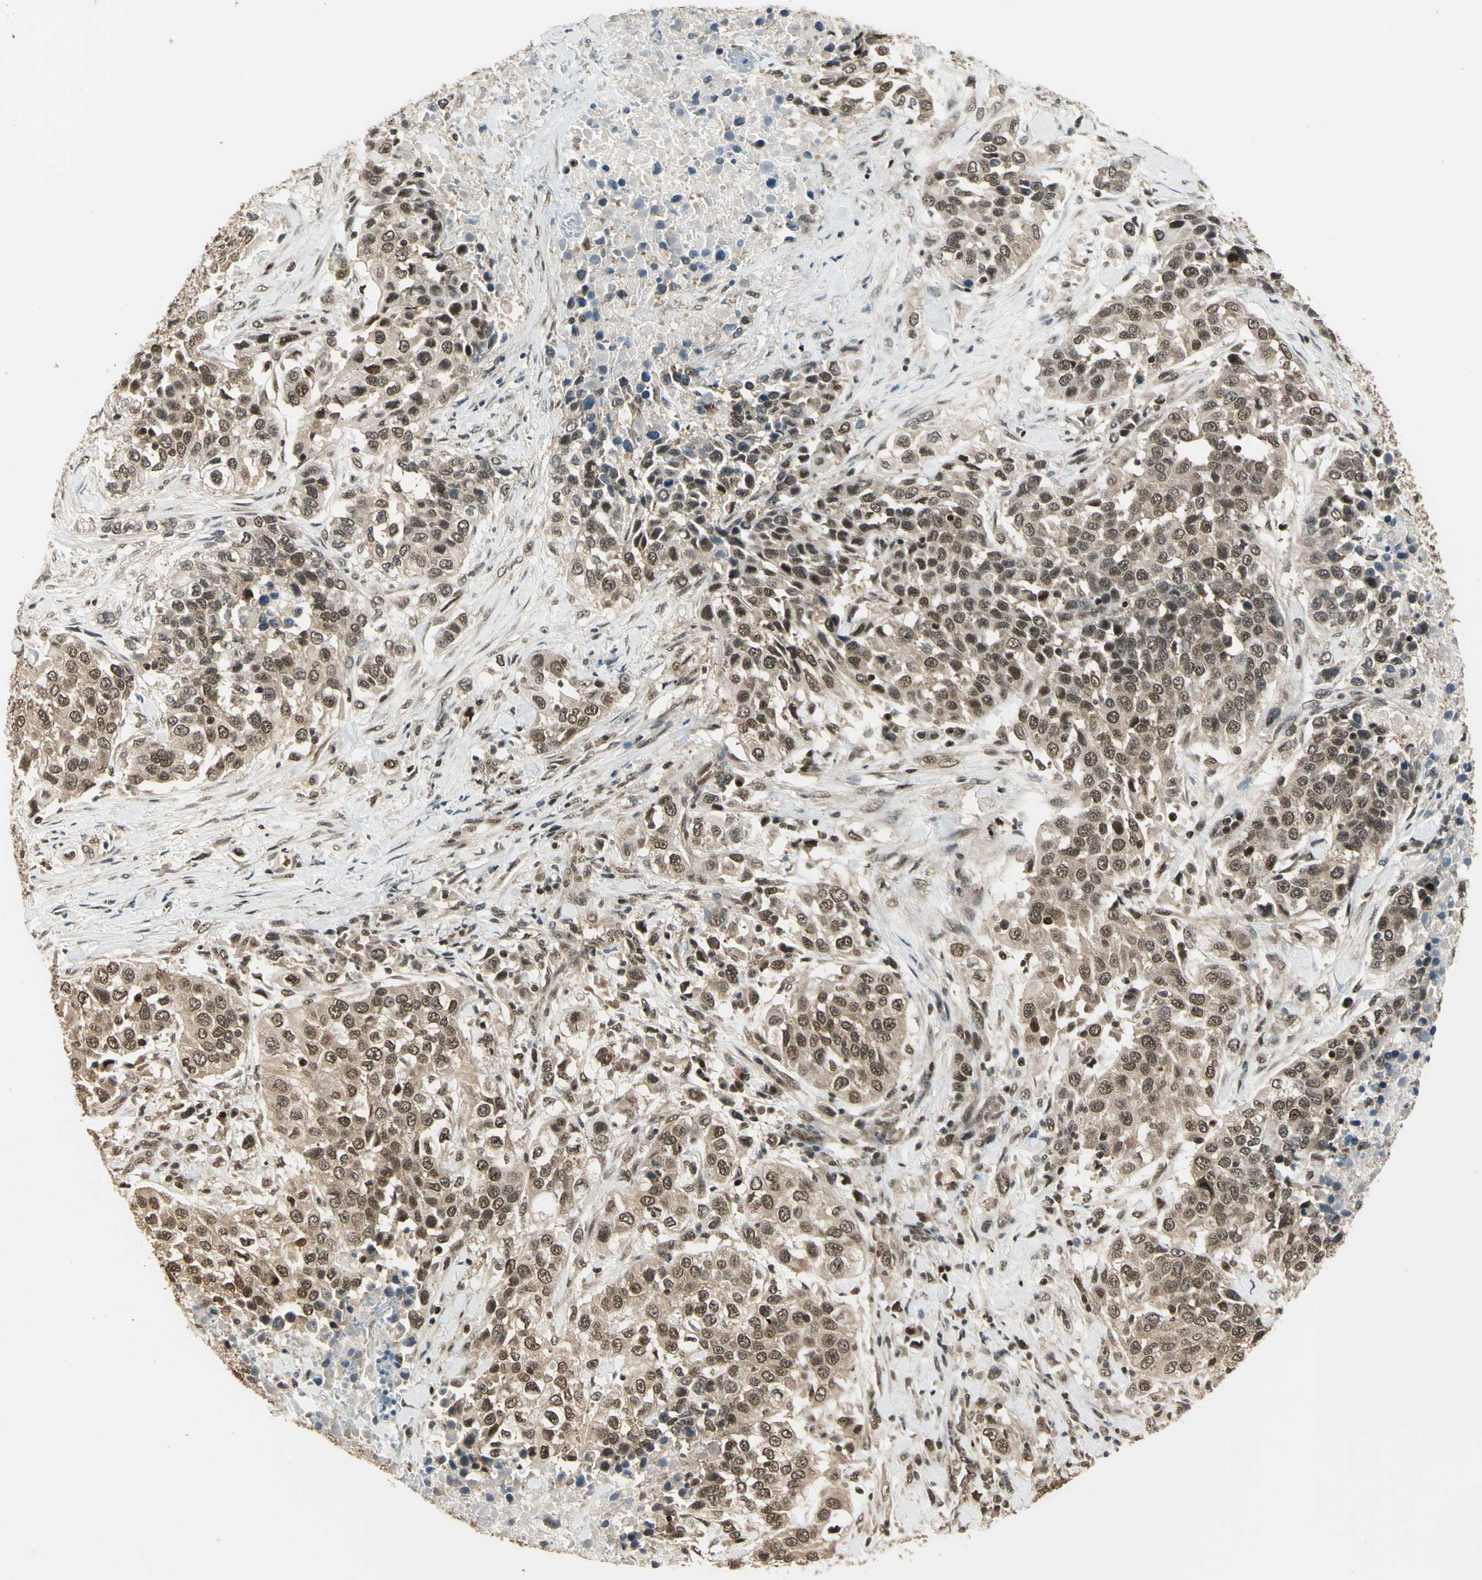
{"staining": {"intensity": "weak", "quantity": ">75%", "location": "cytoplasmic/membranous,nuclear"}, "tissue": "urothelial cancer", "cell_type": "Tumor cells", "image_type": "cancer", "snomed": [{"axis": "morphology", "description": "Urothelial carcinoma, High grade"}, {"axis": "topography", "description": "Urinary bladder"}], "caption": "An immunohistochemistry (IHC) micrograph of neoplastic tissue is shown. Protein staining in brown highlights weak cytoplasmic/membranous and nuclear positivity in urothelial cancer within tumor cells.", "gene": "PSMC3", "patient": {"sex": "female", "age": 80}}